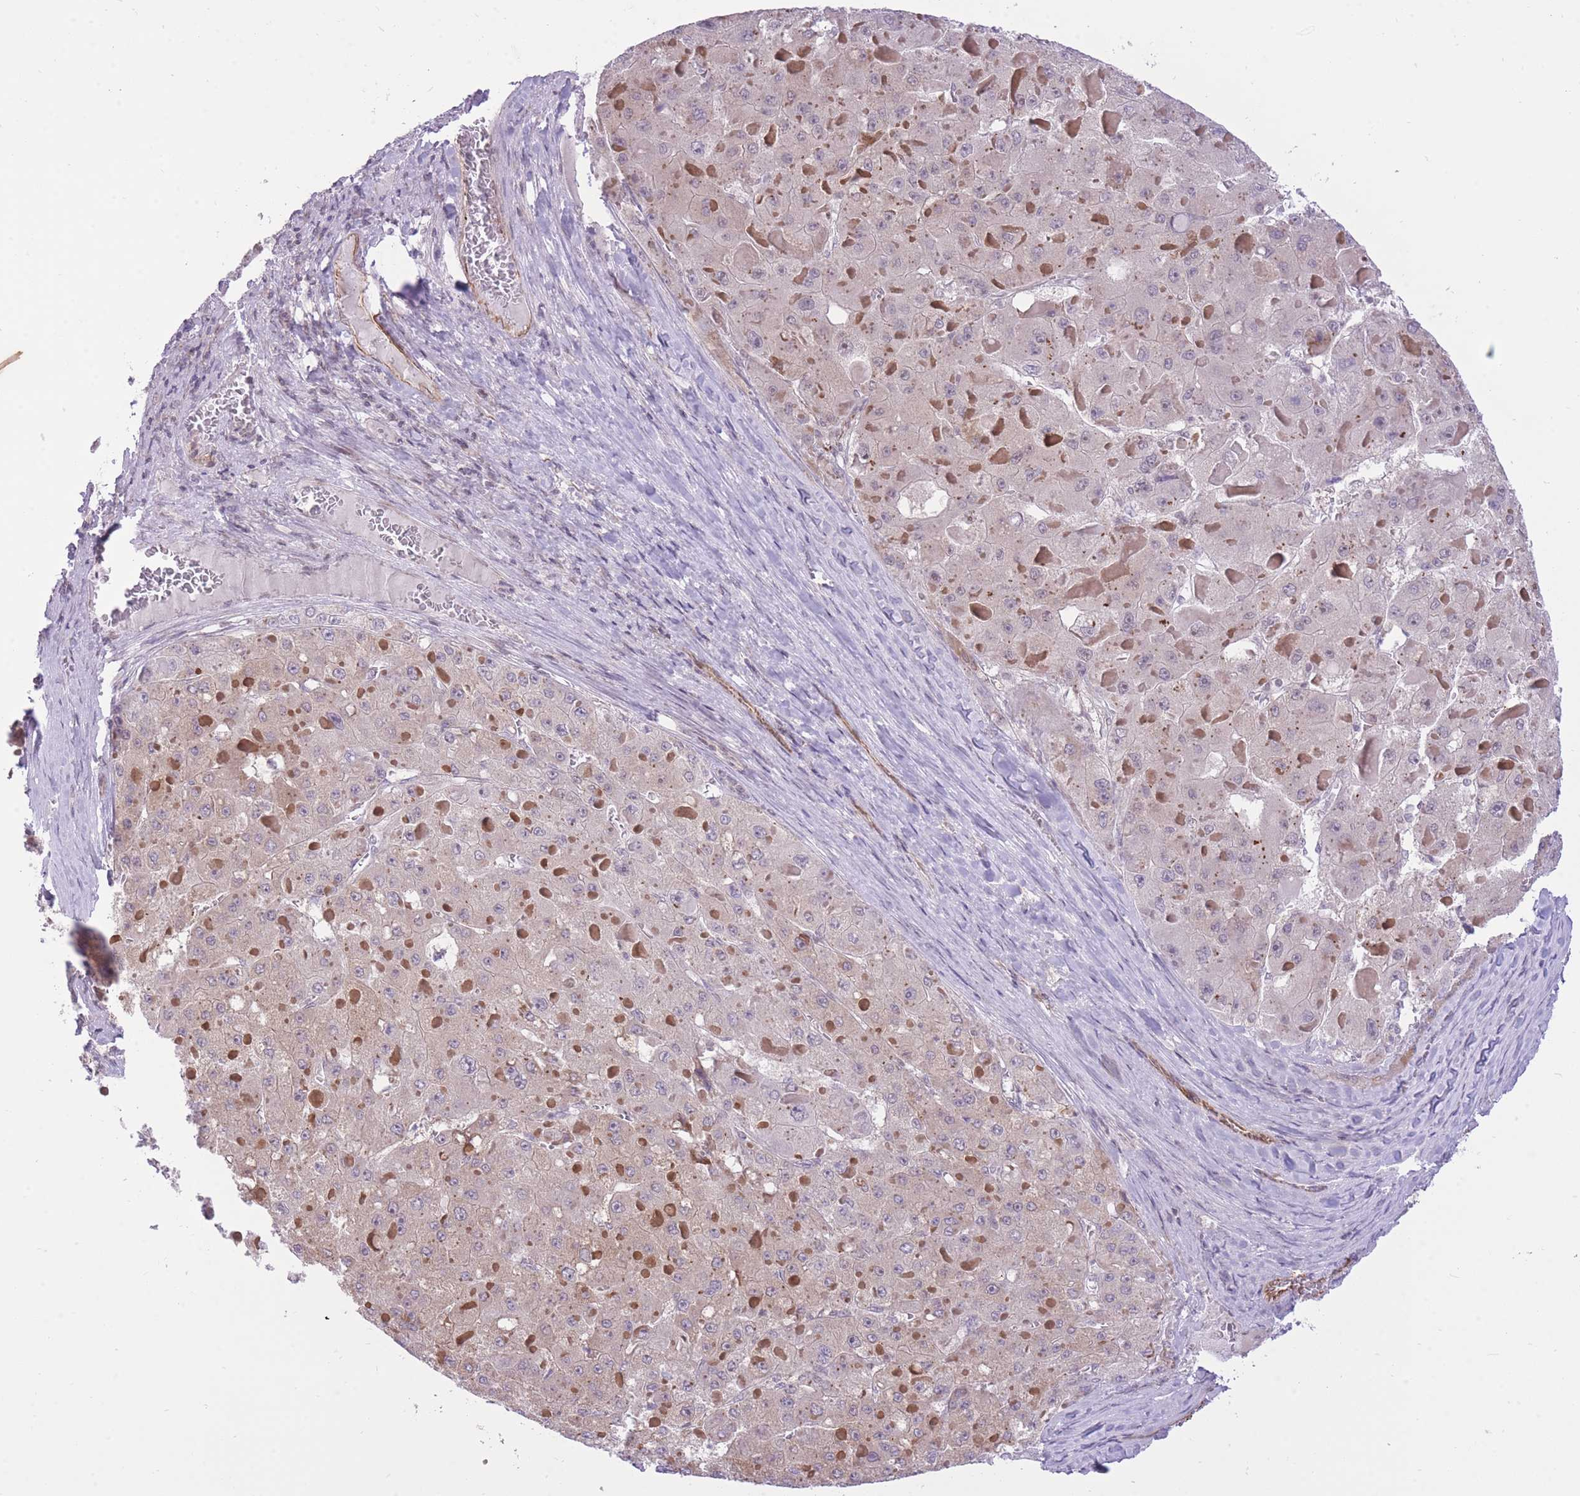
{"staining": {"intensity": "weak", "quantity": "<25%", "location": "cytoplasmic/membranous"}, "tissue": "liver cancer", "cell_type": "Tumor cells", "image_type": "cancer", "snomed": [{"axis": "morphology", "description": "Carcinoma, Hepatocellular, NOS"}, {"axis": "topography", "description": "Liver"}], "caption": "This is a image of IHC staining of liver cancer, which shows no staining in tumor cells.", "gene": "ELL", "patient": {"sex": "female", "age": 73}}